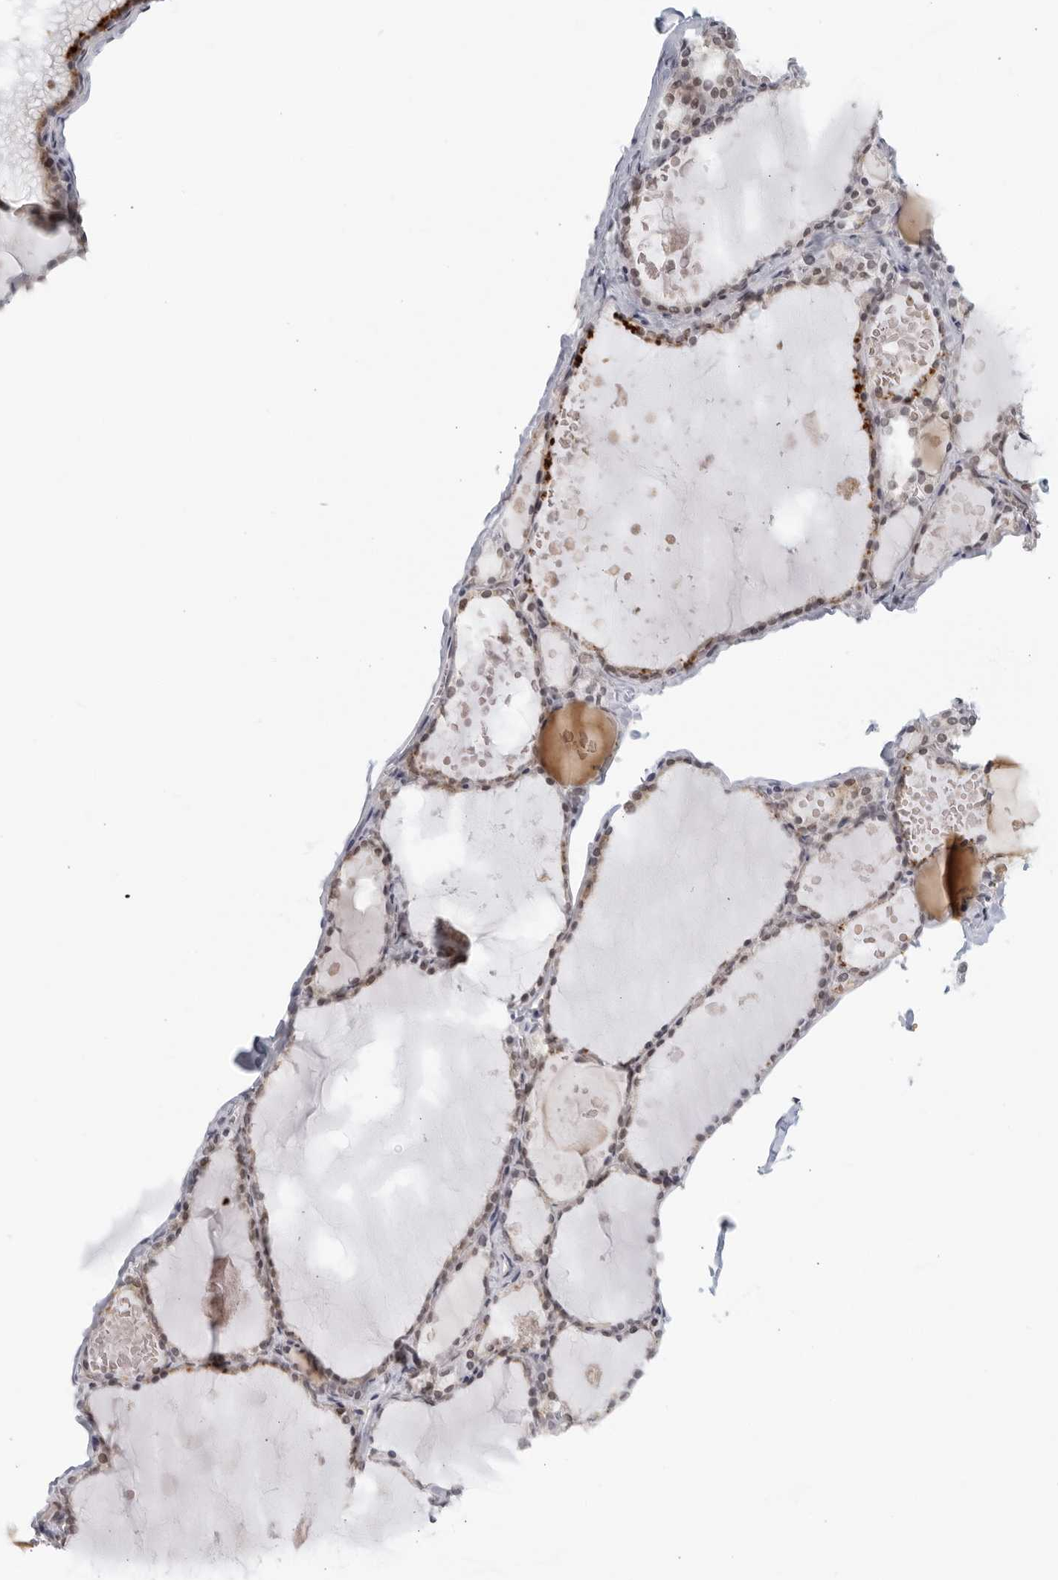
{"staining": {"intensity": "weak", "quantity": "25%-75%", "location": "cytoplasmic/membranous,nuclear"}, "tissue": "thyroid gland", "cell_type": "Glandular cells", "image_type": "normal", "snomed": [{"axis": "morphology", "description": "Normal tissue, NOS"}, {"axis": "topography", "description": "Thyroid gland"}], "caption": "DAB (3,3'-diaminobenzidine) immunohistochemical staining of normal thyroid gland shows weak cytoplasmic/membranous,nuclear protein expression in about 25%-75% of glandular cells.", "gene": "RAB11FIP3", "patient": {"sex": "male", "age": 56}}